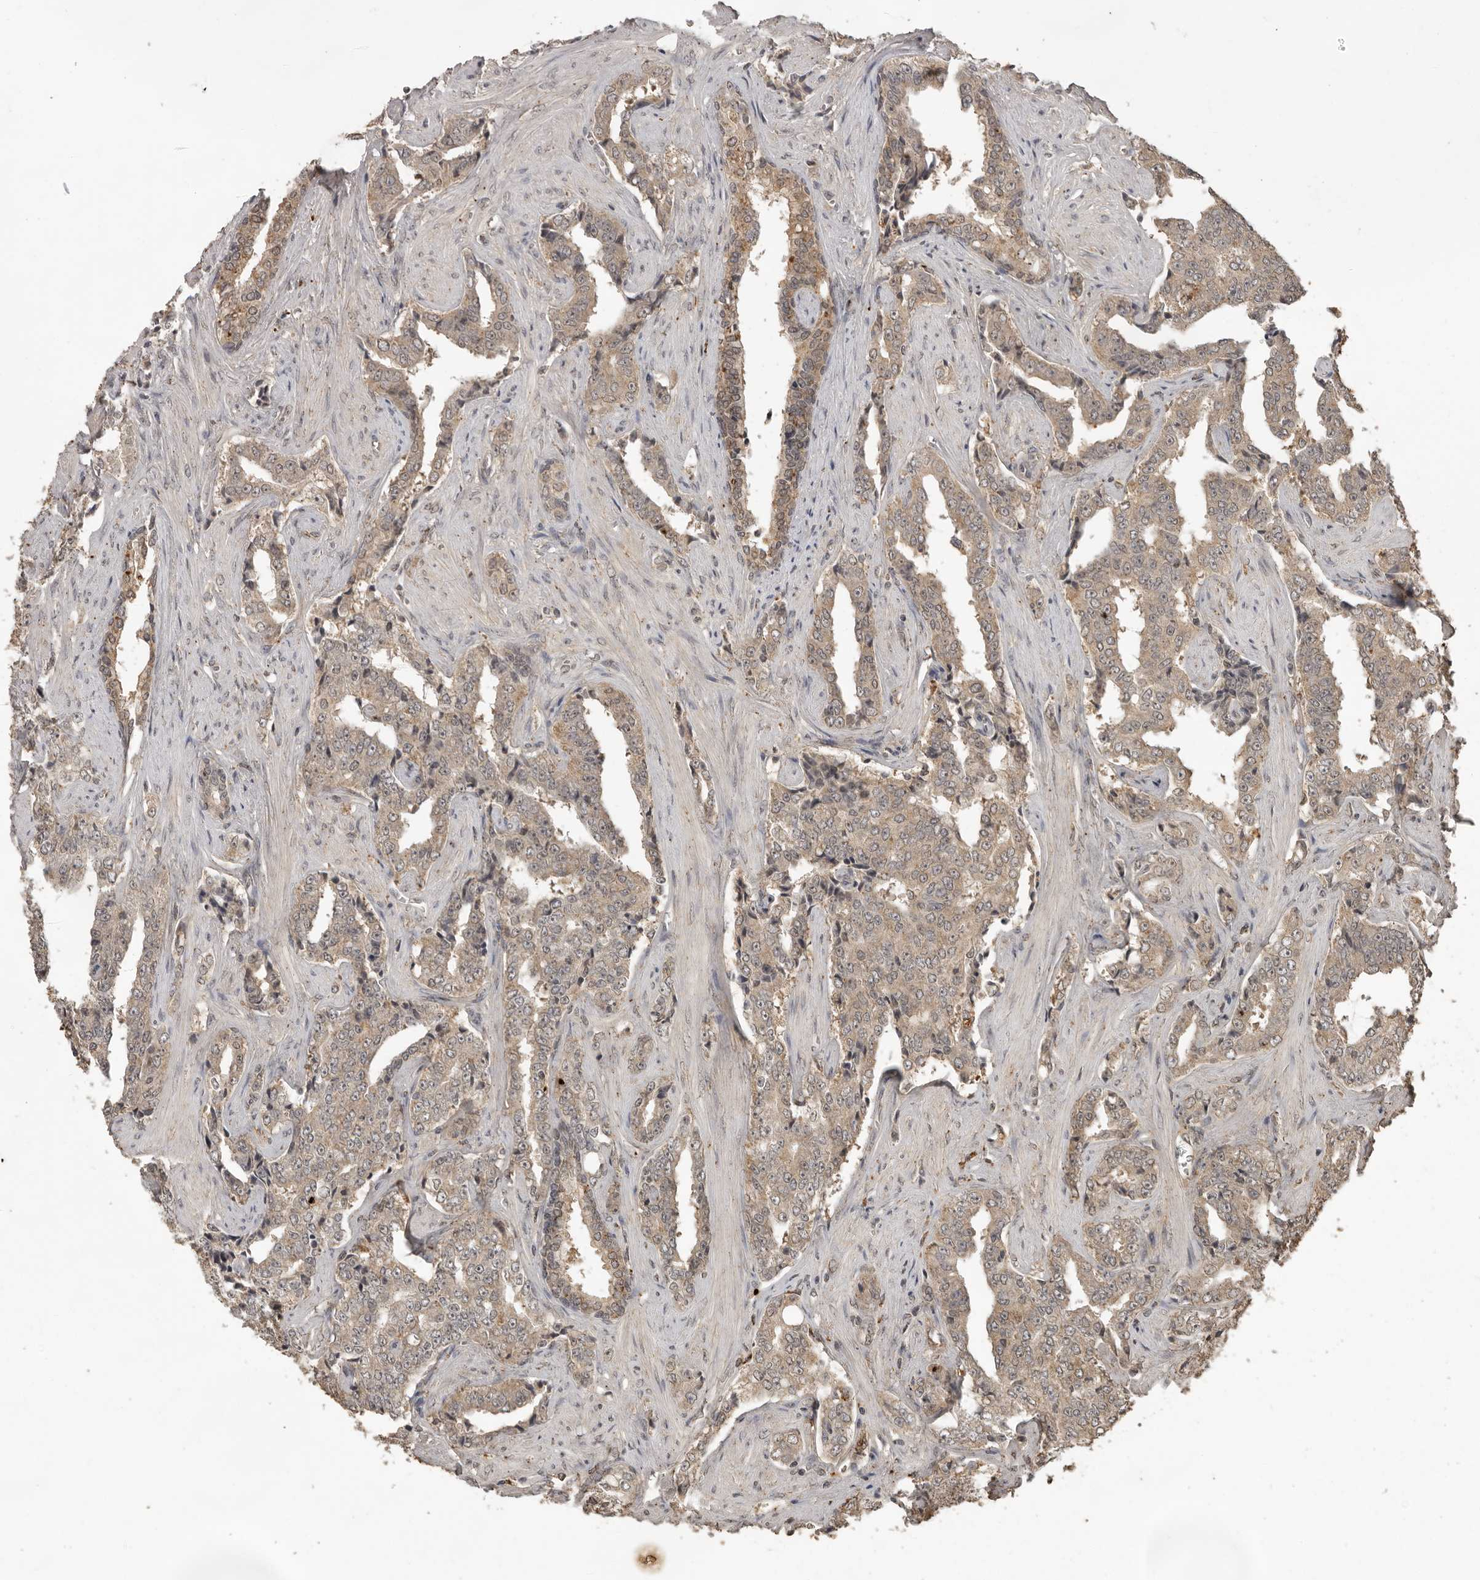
{"staining": {"intensity": "weak", "quantity": "25%-75%", "location": "cytoplasmic/membranous"}, "tissue": "prostate cancer", "cell_type": "Tumor cells", "image_type": "cancer", "snomed": [{"axis": "morphology", "description": "Adenocarcinoma, High grade"}, {"axis": "topography", "description": "Prostate"}], "caption": "Immunohistochemical staining of human prostate cancer (adenocarcinoma (high-grade)) demonstrates low levels of weak cytoplasmic/membranous protein staining in about 25%-75% of tumor cells. Ihc stains the protein in brown and the nuclei are stained blue.", "gene": "CTF1", "patient": {"sex": "male", "age": 71}}